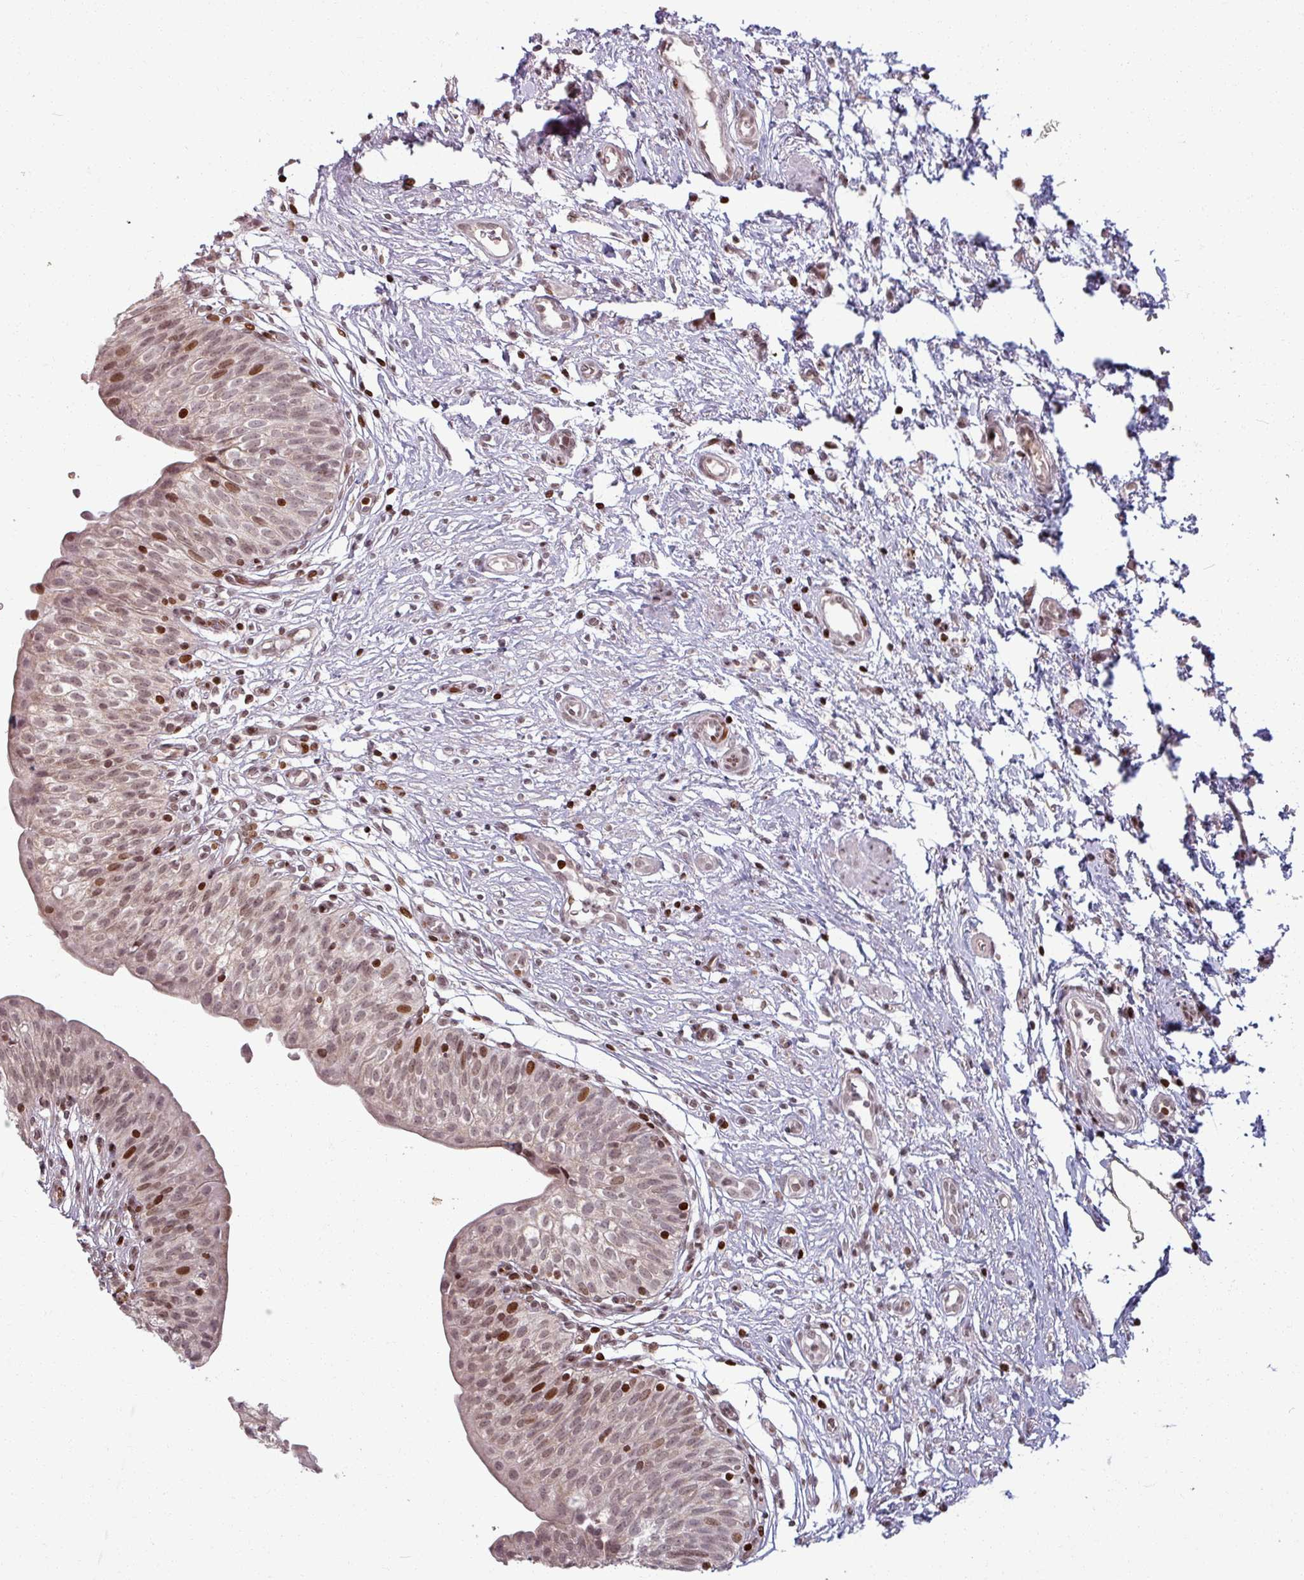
{"staining": {"intensity": "moderate", "quantity": ">75%", "location": "nuclear"}, "tissue": "urinary bladder", "cell_type": "Urothelial cells", "image_type": "normal", "snomed": [{"axis": "morphology", "description": "Normal tissue, NOS"}, {"axis": "topography", "description": "Urinary bladder"}], "caption": "Urinary bladder was stained to show a protein in brown. There is medium levels of moderate nuclear expression in about >75% of urothelial cells. (DAB (3,3'-diaminobenzidine) IHC, brown staining for protein, blue staining for nuclei).", "gene": "NCOR1", "patient": {"sex": "male", "age": 55}}